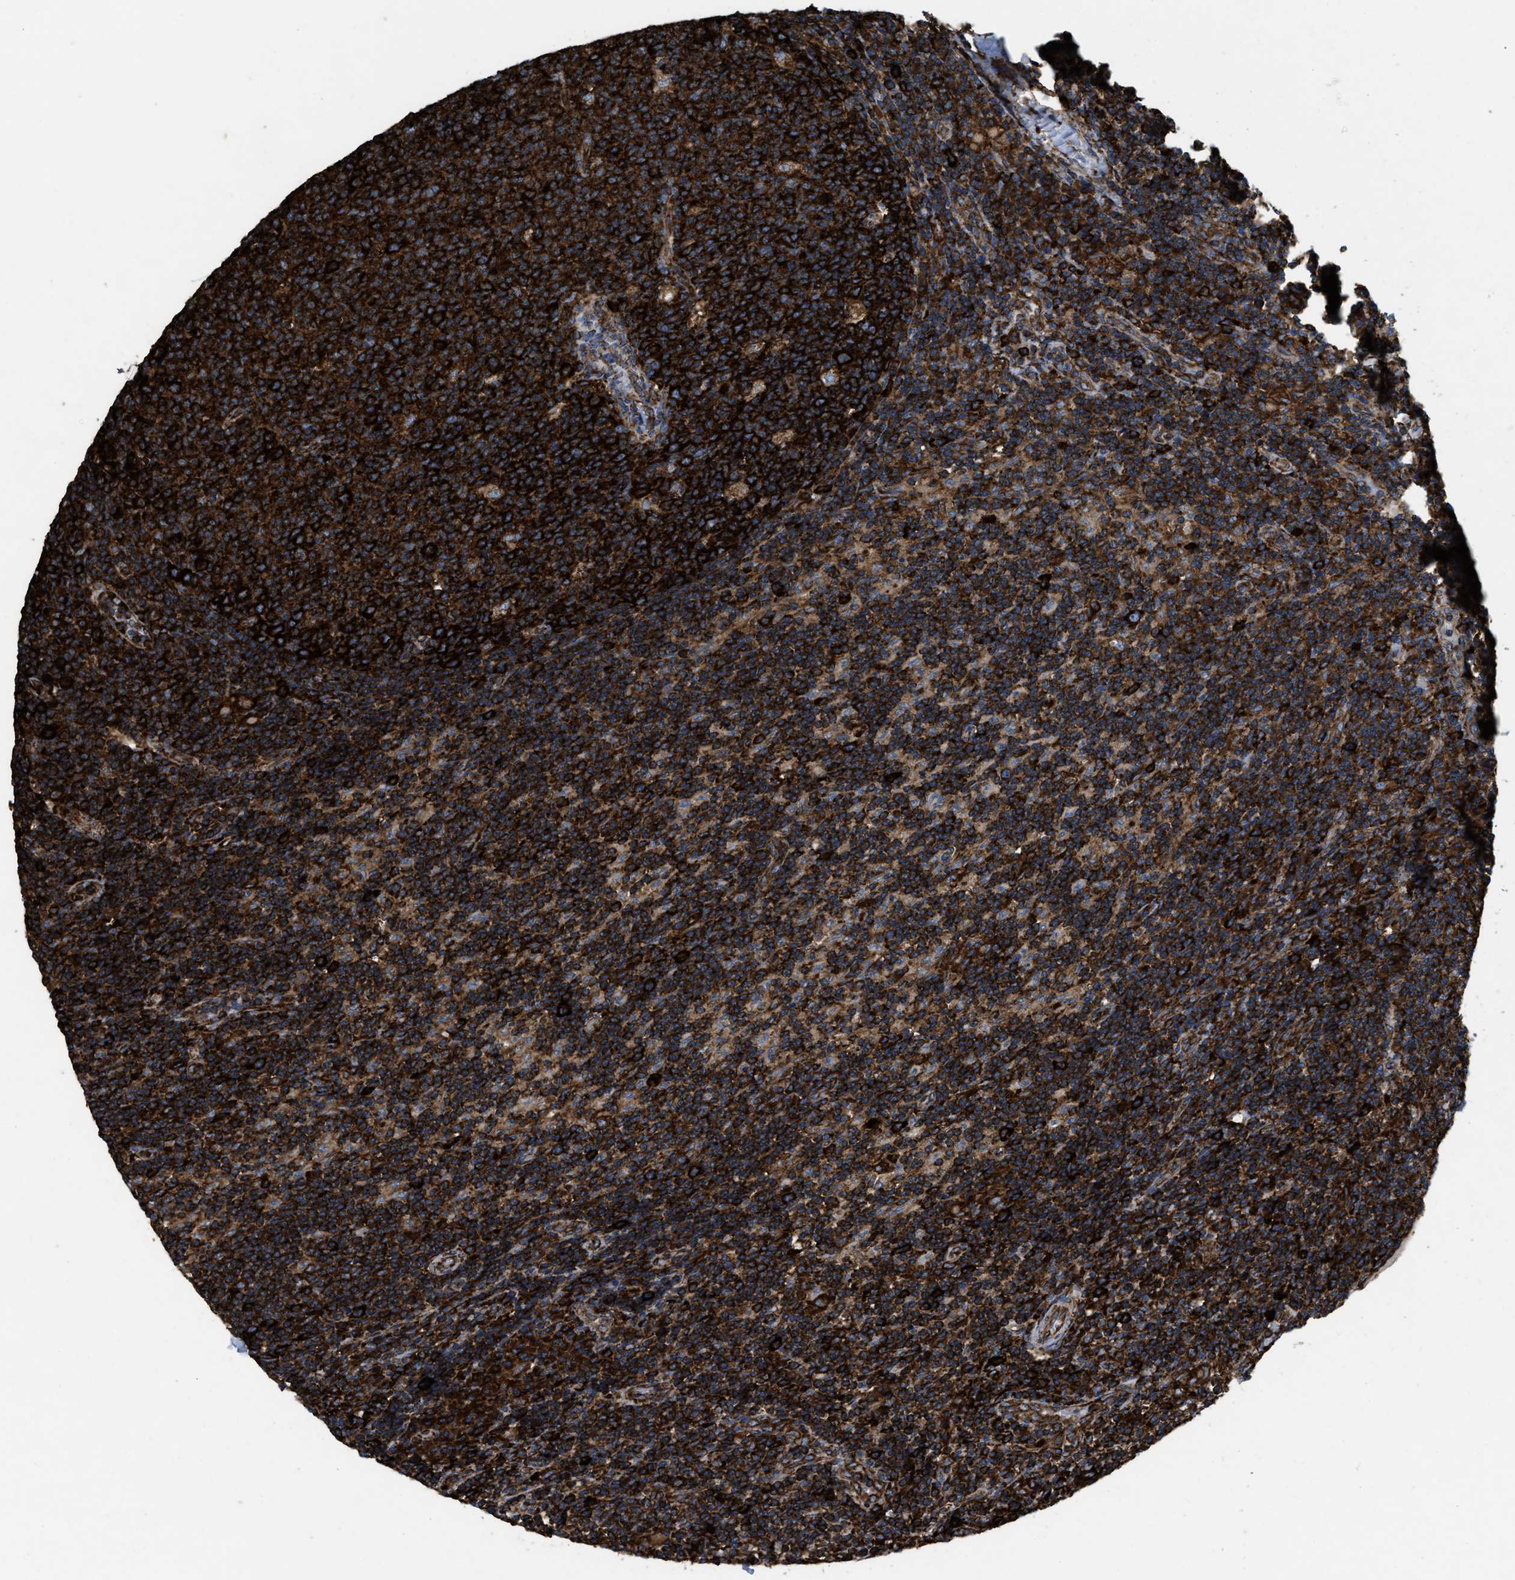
{"staining": {"intensity": "strong", "quantity": ">75%", "location": "cytoplasmic/membranous"}, "tissue": "lymph node", "cell_type": "Germinal center cells", "image_type": "normal", "snomed": [{"axis": "morphology", "description": "Normal tissue, NOS"}, {"axis": "morphology", "description": "Inflammation, NOS"}, {"axis": "topography", "description": "Lymph node"}], "caption": "Lymph node stained with DAB IHC displays high levels of strong cytoplasmic/membranous expression in about >75% of germinal center cells.", "gene": "CAPRIN1", "patient": {"sex": "male", "age": 55}}